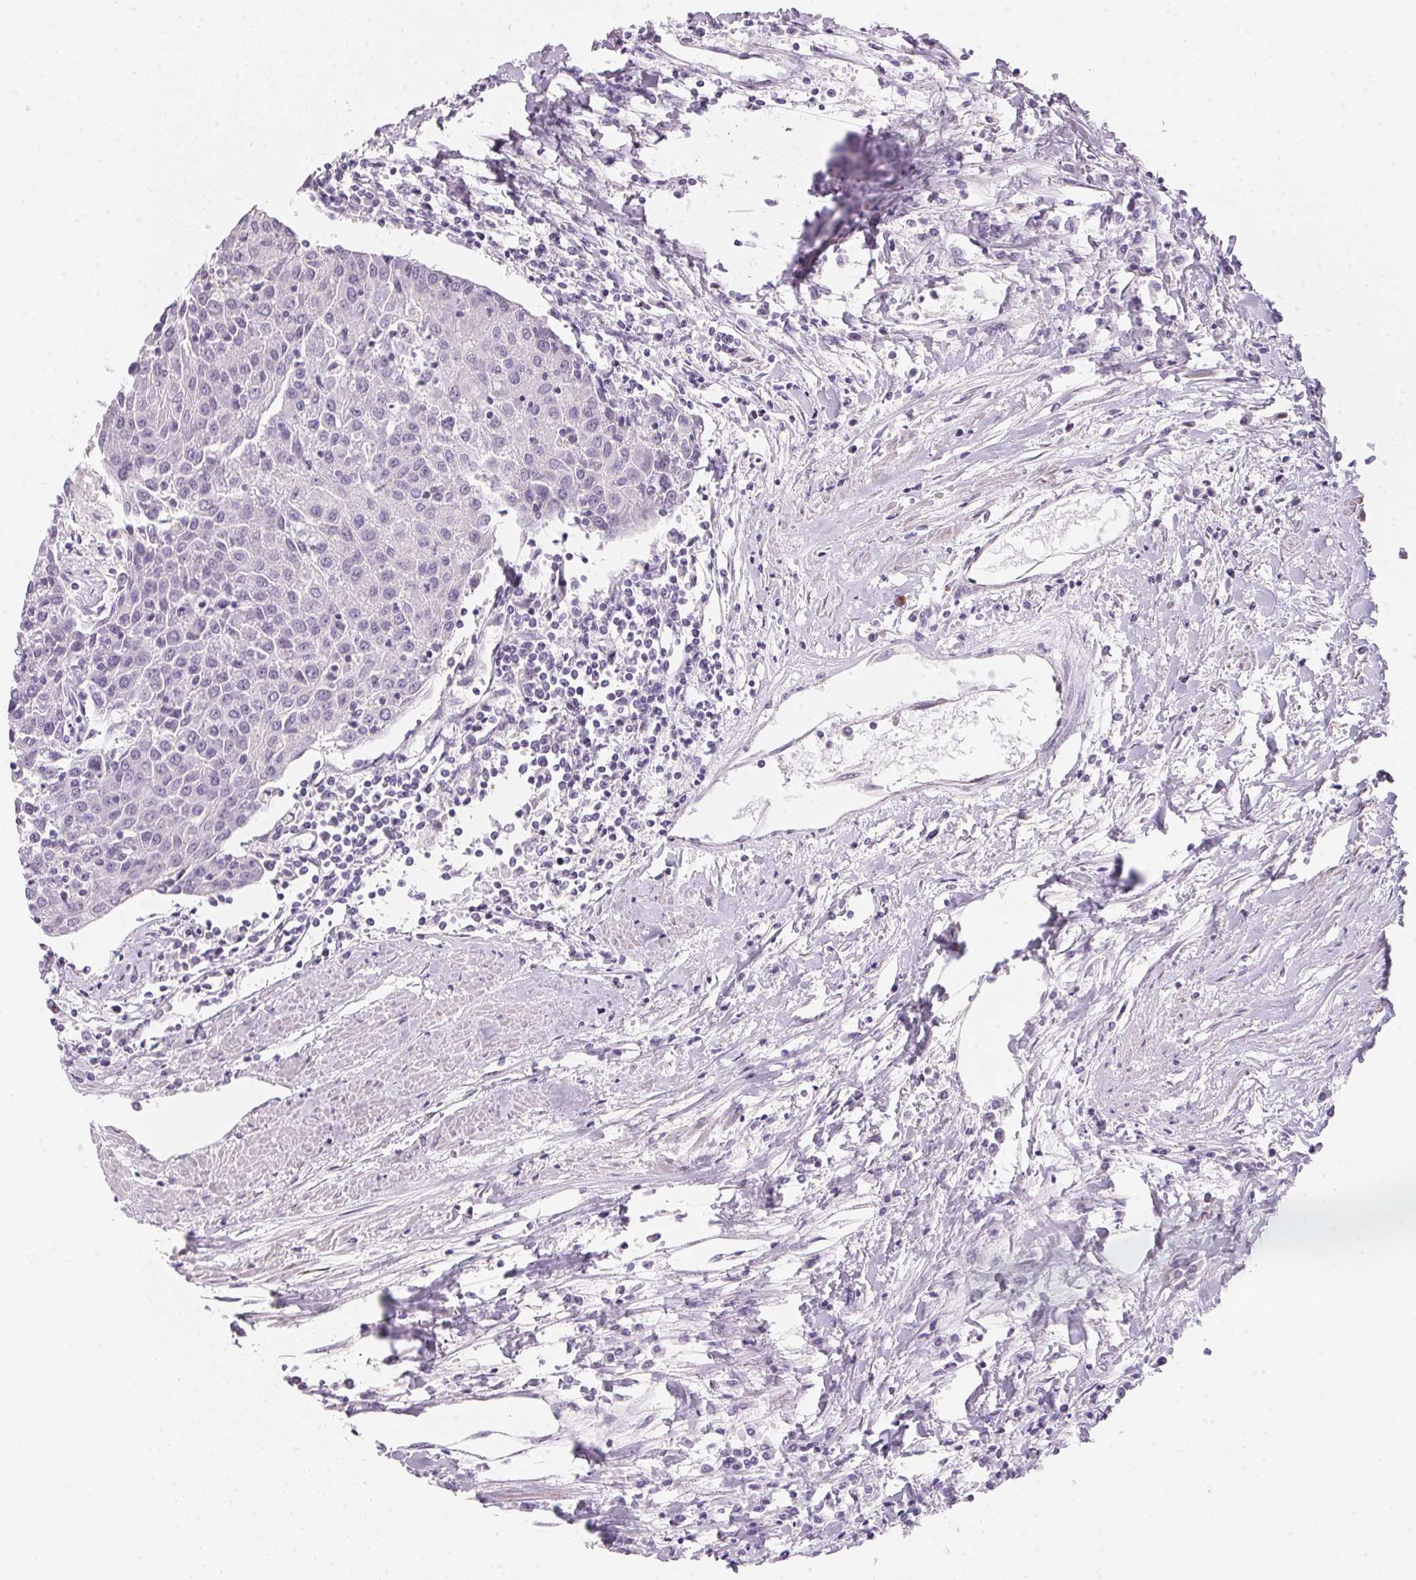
{"staining": {"intensity": "negative", "quantity": "none", "location": "none"}, "tissue": "urothelial cancer", "cell_type": "Tumor cells", "image_type": "cancer", "snomed": [{"axis": "morphology", "description": "Urothelial carcinoma, High grade"}, {"axis": "topography", "description": "Urinary bladder"}], "caption": "Protein analysis of high-grade urothelial carcinoma demonstrates no significant expression in tumor cells. Nuclei are stained in blue.", "gene": "GIPC2", "patient": {"sex": "female", "age": 85}}